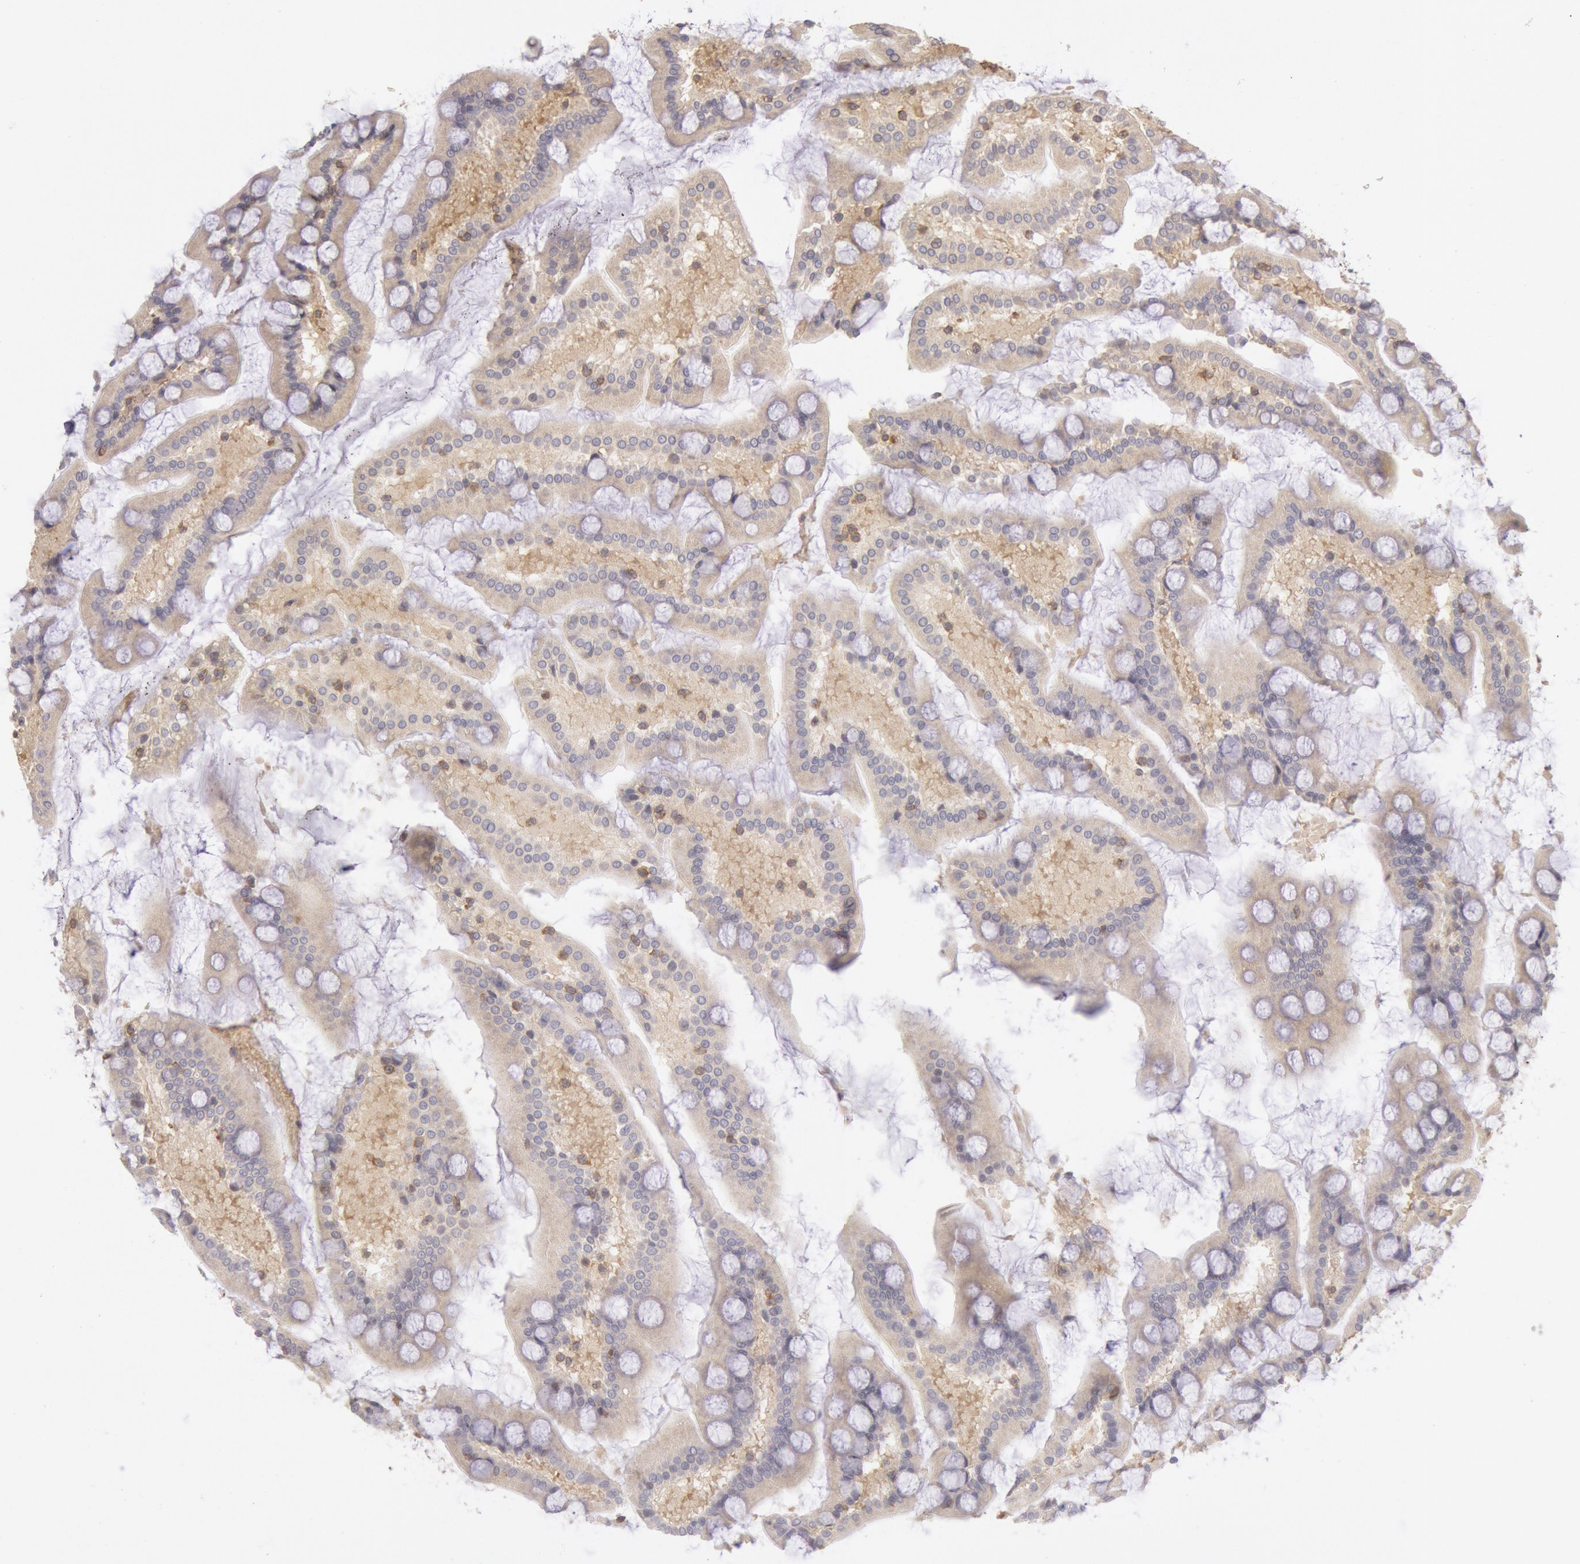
{"staining": {"intensity": "weak", "quantity": ">75%", "location": "cytoplasmic/membranous"}, "tissue": "small intestine", "cell_type": "Glandular cells", "image_type": "normal", "snomed": [{"axis": "morphology", "description": "Normal tissue, NOS"}, {"axis": "topography", "description": "Small intestine"}], "caption": "Glandular cells exhibit weak cytoplasmic/membranous positivity in about >75% of cells in unremarkable small intestine. The protein of interest is shown in brown color, while the nuclei are stained blue.", "gene": "PIK3R1", "patient": {"sex": "male", "age": 41}}